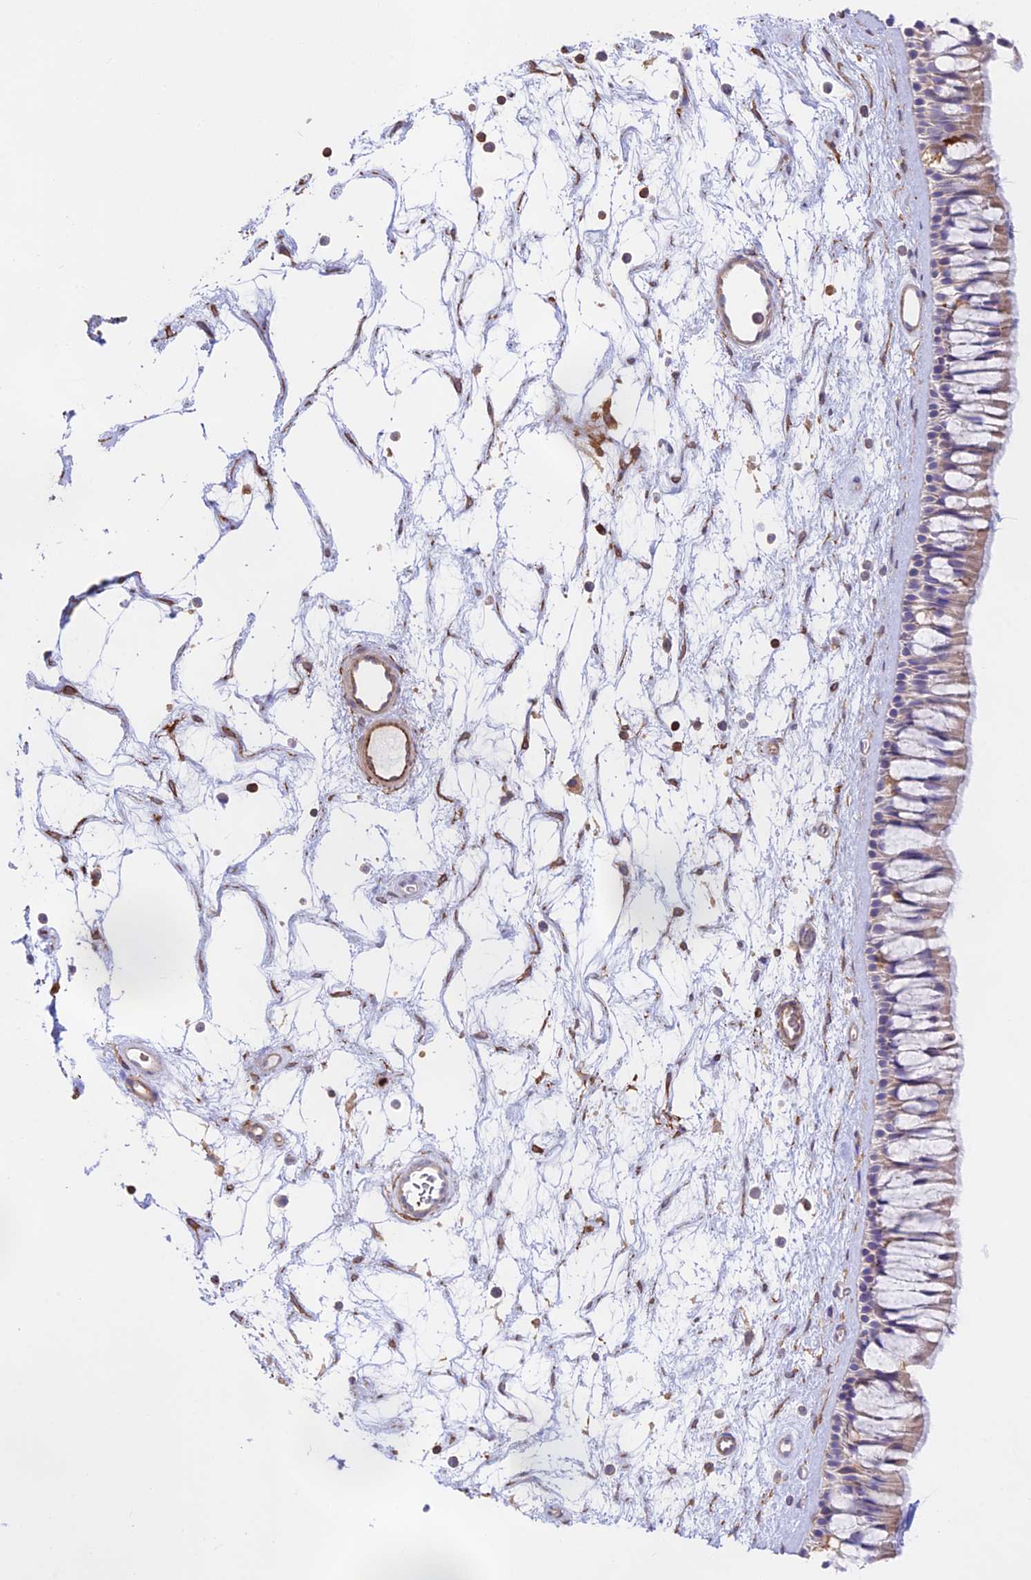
{"staining": {"intensity": "weak", "quantity": "25%-75%", "location": "cytoplasmic/membranous"}, "tissue": "nasopharynx", "cell_type": "Respiratory epithelial cells", "image_type": "normal", "snomed": [{"axis": "morphology", "description": "Normal tissue, NOS"}, {"axis": "topography", "description": "Nasopharynx"}], "caption": "Weak cytoplasmic/membranous positivity is seen in about 25%-75% of respiratory epithelial cells in normal nasopharynx.", "gene": "DENND1C", "patient": {"sex": "male", "age": 64}}